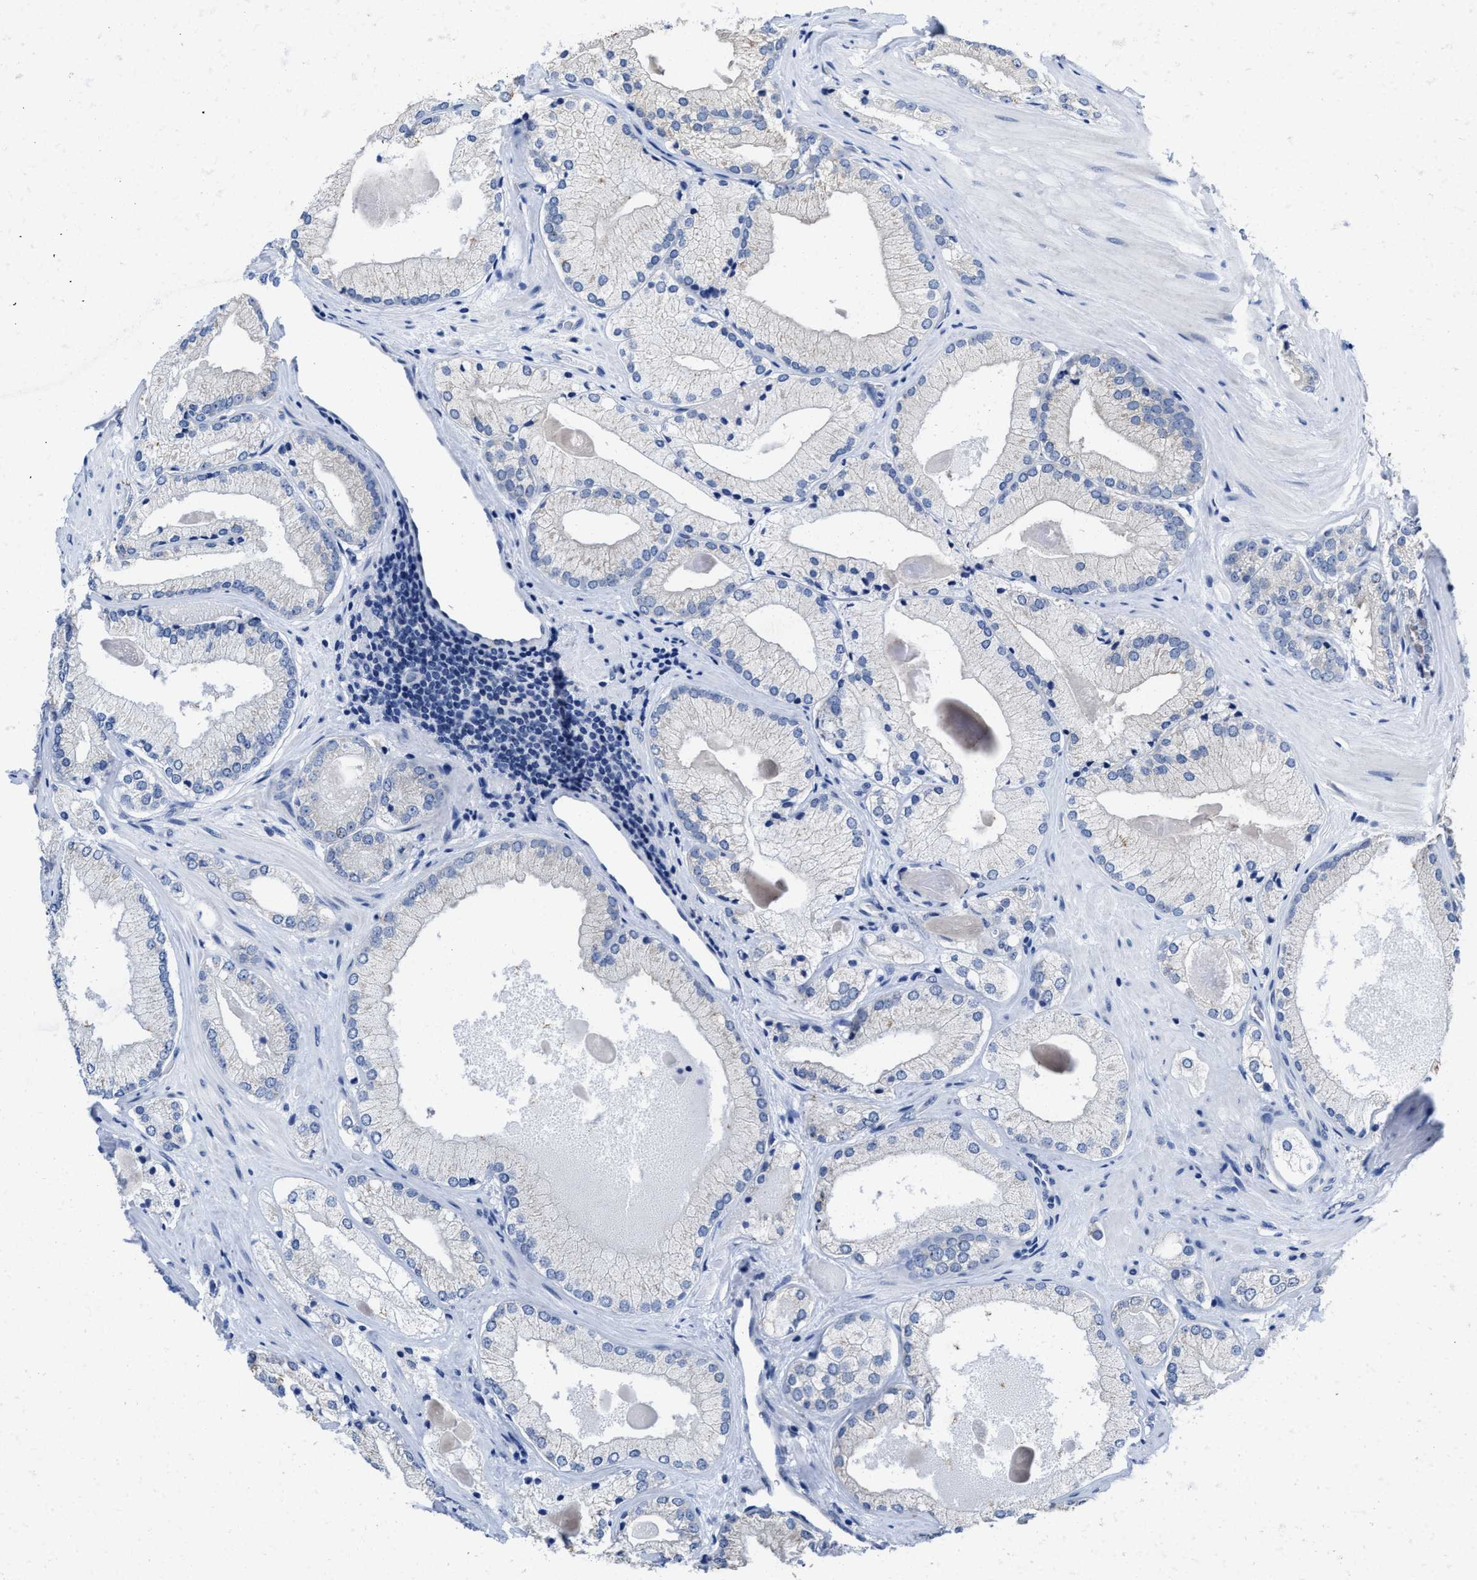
{"staining": {"intensity": "negative", "quantity": "none", "location": "none"}, "tissue": "prostate cancer", "cell_type": "Tumor cells", "image_type": "cancer", "snomed": [{"axis": "morphology", "description": "Adenocarcinoma, Low grade"}, {"axis": "topography", "description": "Prostate"}], "caption": "High magnification brightfield microscopy of prostate cancer stained with DAB (brown) and counterstained with hematoxylin (blue): tumor cells show no significant staining.", "gene": "HOOK1", "patient": {"sex": "male", "age": 65}}